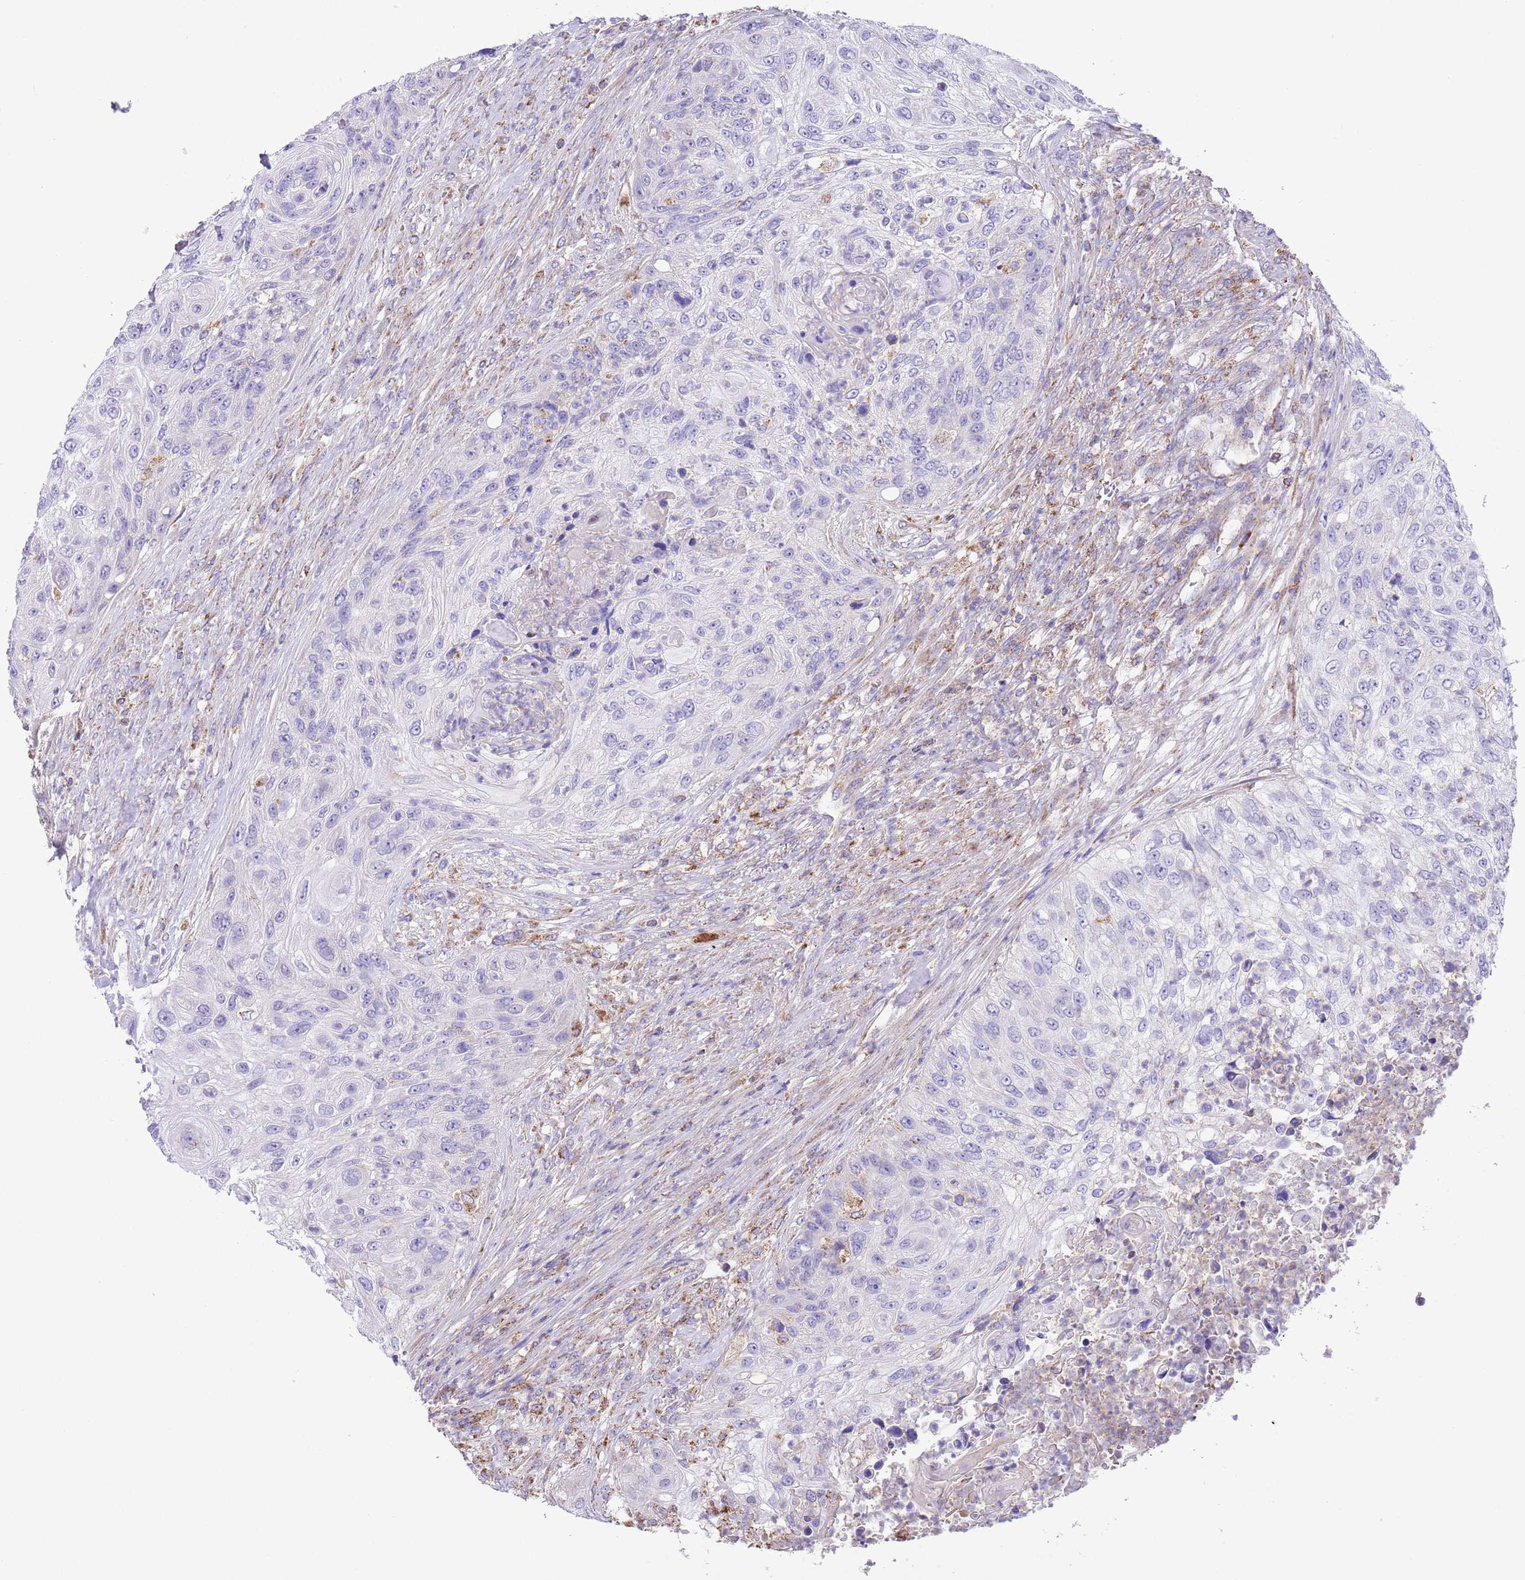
{"staining": {"intensity": "negative", "quantity": "none", "location": "none"}, "tissue": "urothelial cancer", "cell_type": "Tumor cells", "image_type": "cancer", "snomed": [{"axis": "morphology", "description": "Urothelial carcinoma, High grade"}, {"axis": "topography", "description": "Urinary bladder"}], "caption": "Immunohistochemical staining of urothelial cancer shows no significant expression in tumor cells.", "gene": "SS18L2", "patient": {"sex": "female", "age": 60}}